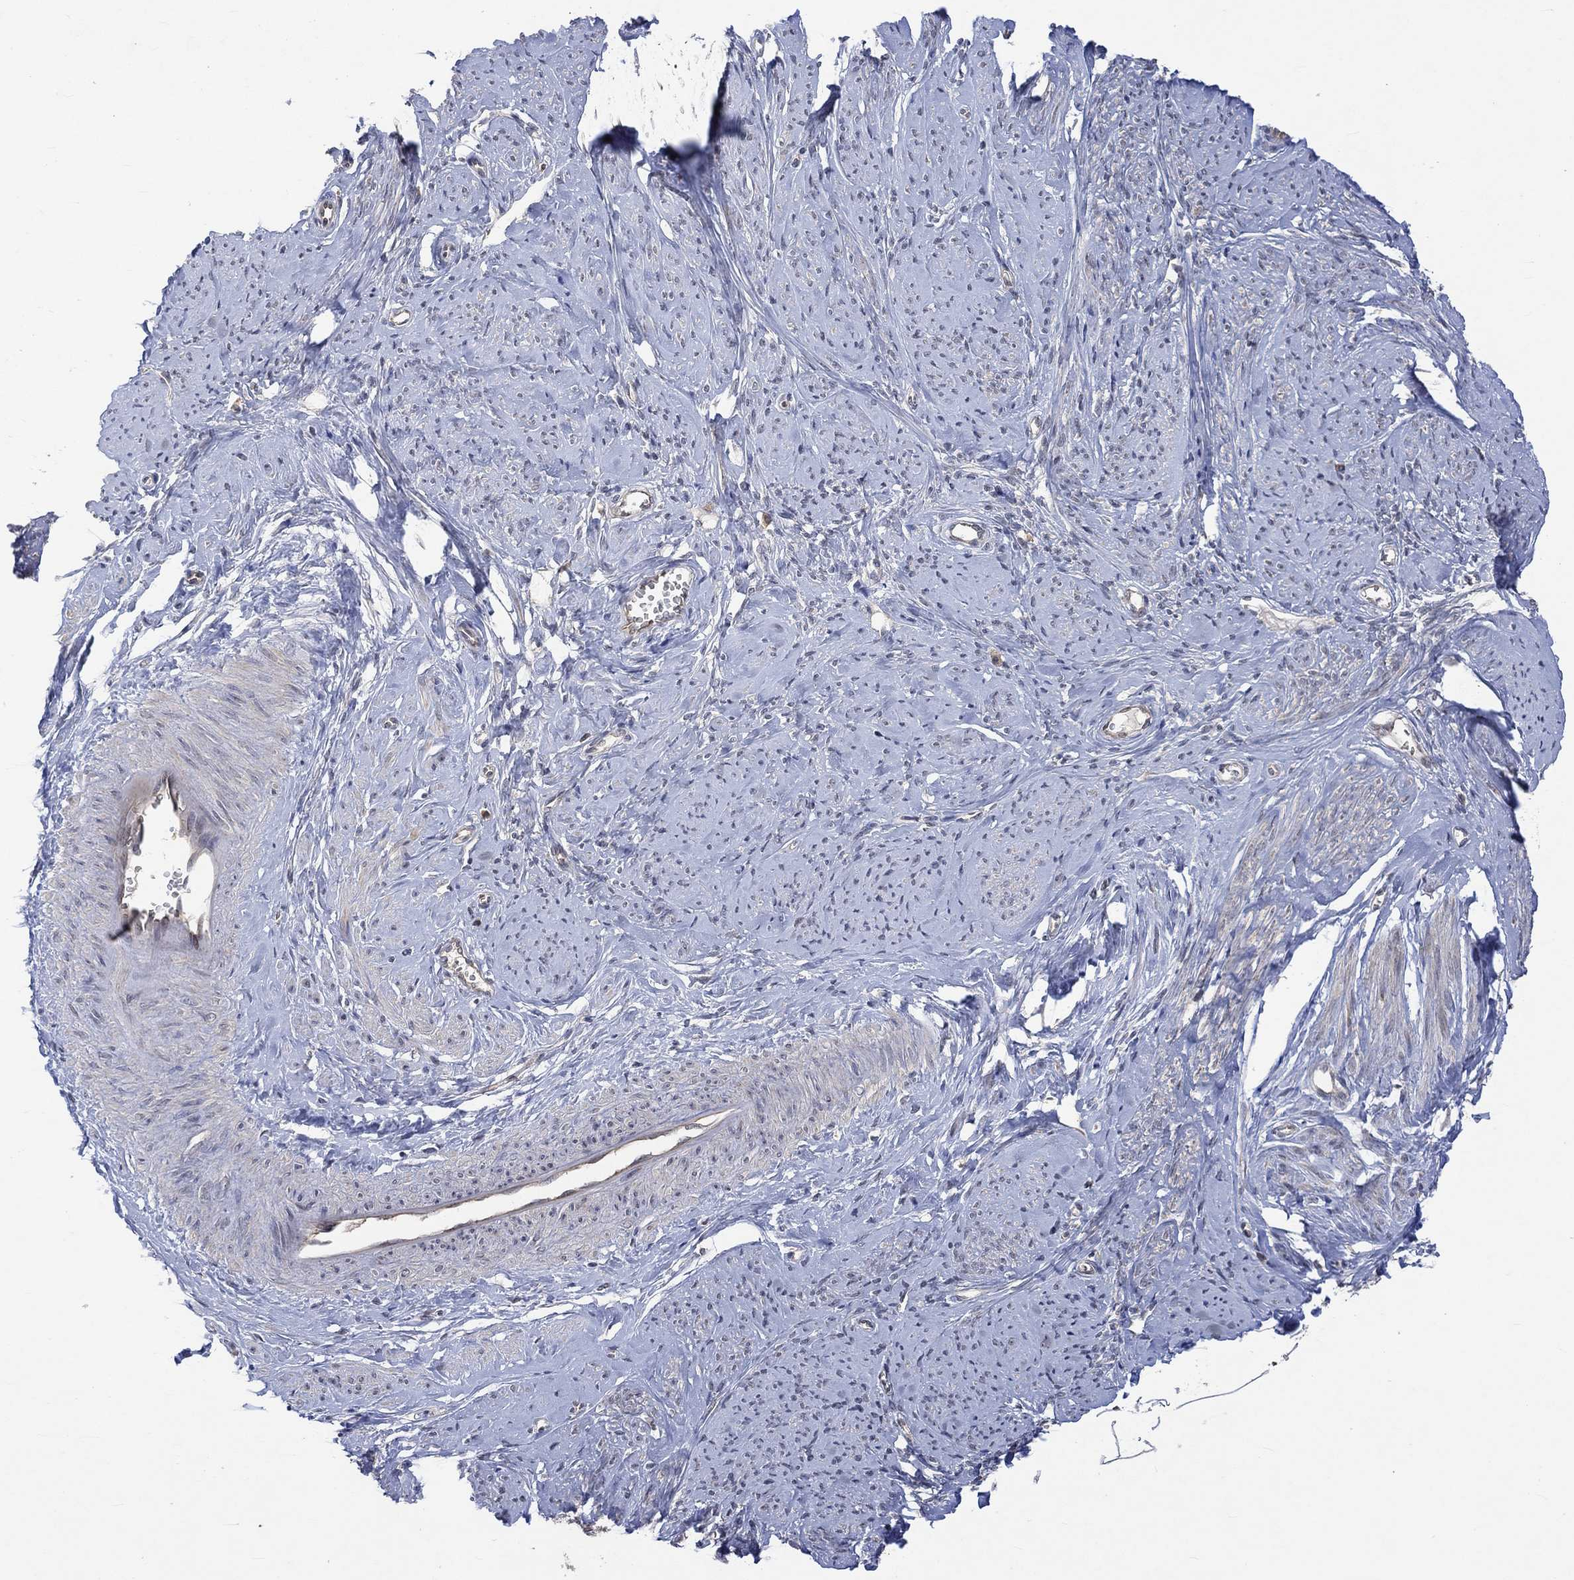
{"staining": {"intensity": "weak", "quantity": "25%-75%", "location": "cytoplasmic/membranous"}, "tissue": "smooth muscle", "cell_type": "Smooth muscle cells", "image_type": "normal", "snomed": [{"axis": "morphology", "description": "Normal tissue, NOS"}, {"axis": "topography", "description": "Smooth muscle"}], "caption": "Protein staining of benign smooth muscle shows weak cytoplasmic/membranous expression in approximately 25%-75% of smooth muscle cells.", "gene": "GRIN2D", "patient": {"sex": "female", "age": 48}}